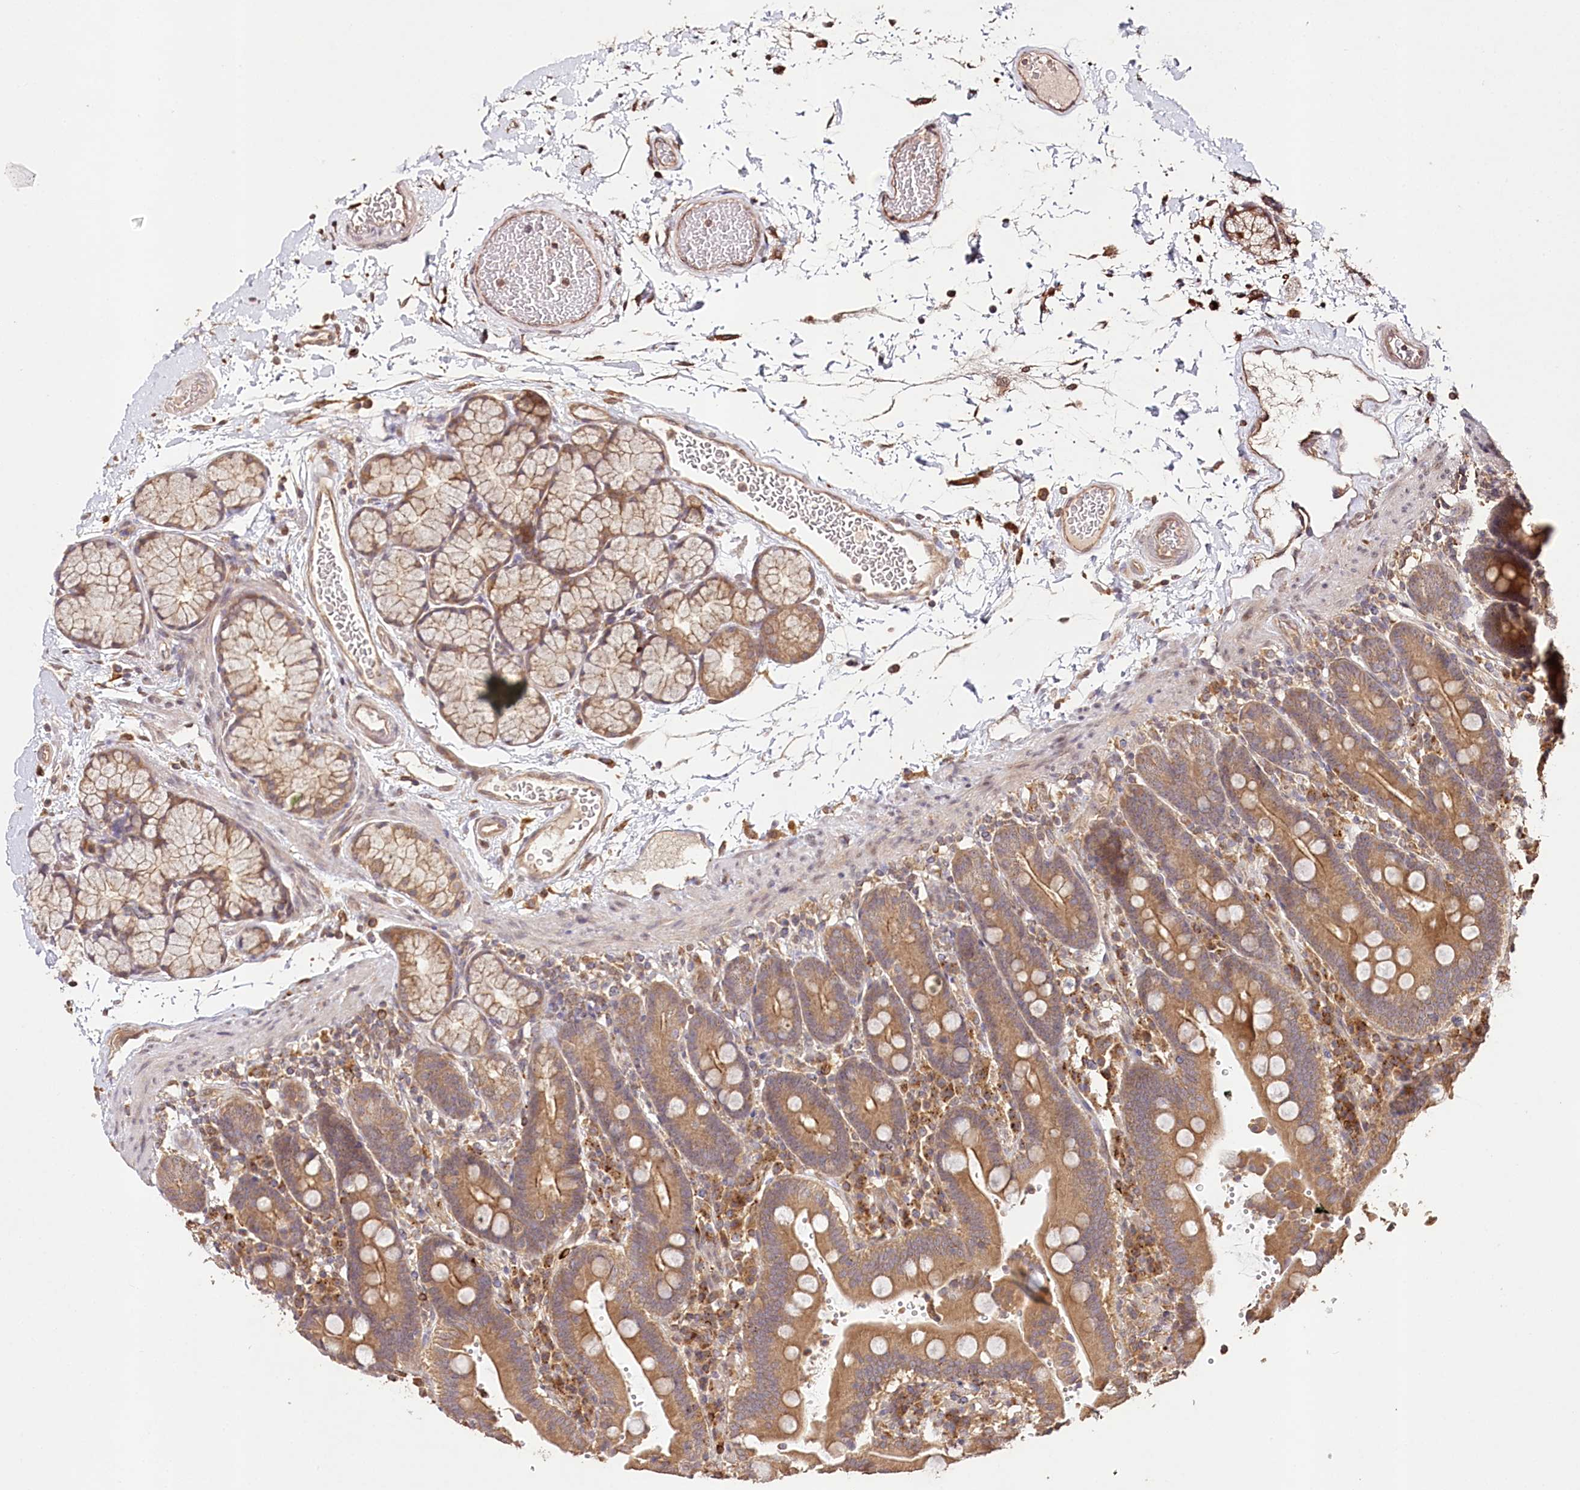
{"staining": {"intensity": "moderate", "quantity": ">75%", "location": "cytoplasmic/membranous"}, "tissue": "duodenum", "cell_type": "Glandular cells", "image_type": "normal", "snomed": [{"axis": "morphology", "description": "Normal tissue, NOS"}, {"axis": "topography", "description": "Small intestine, NOS"}], "caption": "Protein expression analysis of normal duodenum demonstrates moderate cytoplasmic/membranous expression in approximately >75% of glandular cells. The staining was performed using DAB to visualize the protein expression in brown, while the nuclei were stained in blue with hematoxylin (Magnification: 20x).", "gene": "DMXL1", "patient": {"sex": "female", "age": 71}}